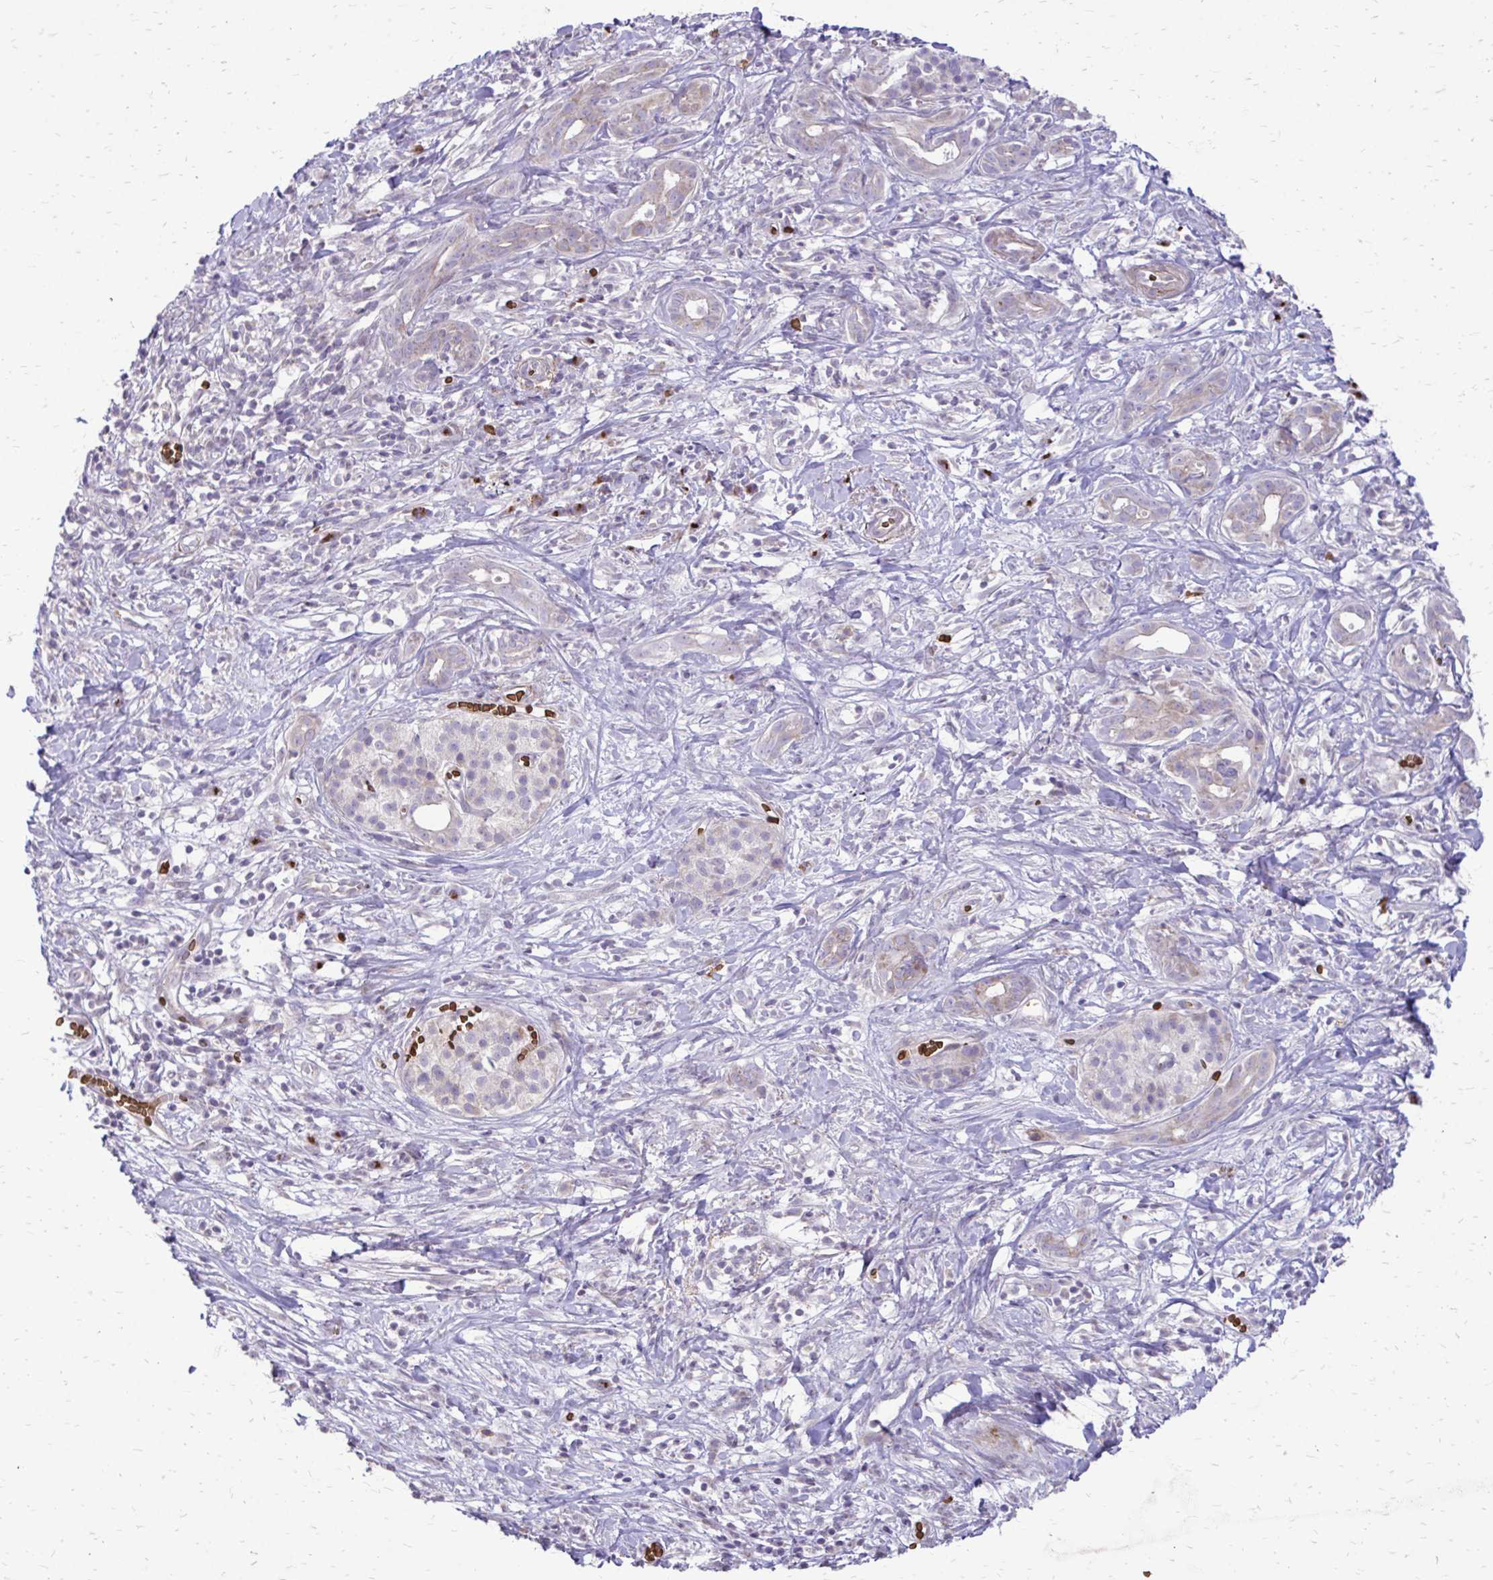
{"staining": {"intensity": "weak", "quantity": "<25%", "location": "cytoplasmic/membranous"}, "tissue": "pancreatic cancer", "cell_type": "Tumor cells", "image_type": "cancer", "snomed": [{"axis": "morphology", "description": "Adenocarcinoma, NOS"}, {"axis": "topography", "description": "Pancreas"}], "caption": "Tumor cells are negative for brown protein staining in adenocarcinoma (pancreatic).", "gene": "FUNDC2", "patient": {"sex": "male", "age": 61}}